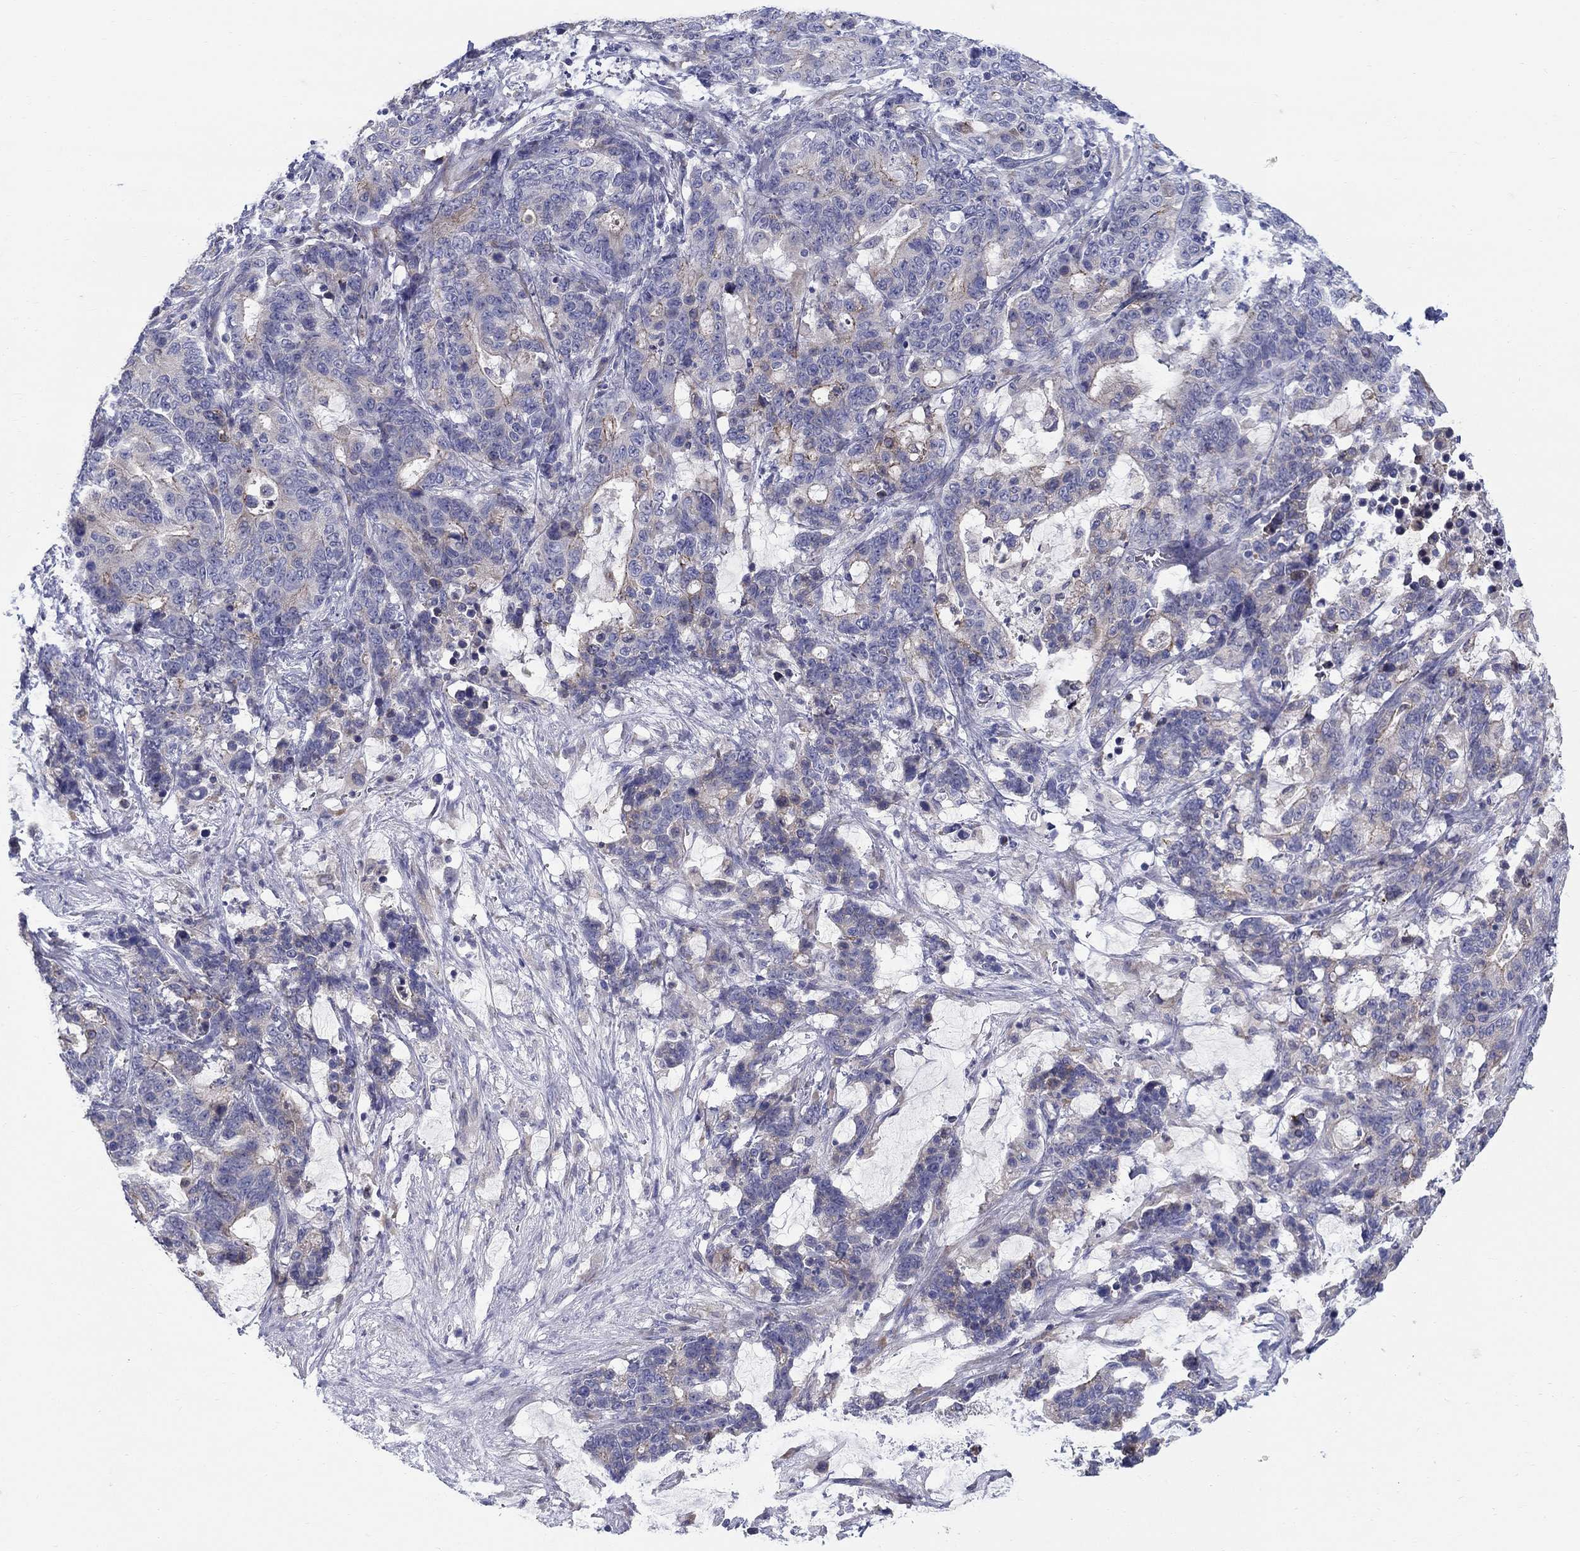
{"staining": {"intensity": "negative", "quantity": "none", "location": "none"}, "tissue": "stomach cancer", "cell_type": "Tumor cells", "image_type": "cancer", "snomed": [{"axis": "morphology", "description": "Normal tissue, NOS"}, {"axis": "morphology", "description": "Adenocarcinoma, NOS"}, {"axis": "topography", "description": "Stomach"}], "caption": "Immunohistochemistry of human stomach adenocarcinoma reveals no positivity in tumor cells.", "gene": "QRFPR", "patient": {"sex": "female", "age": 64}}